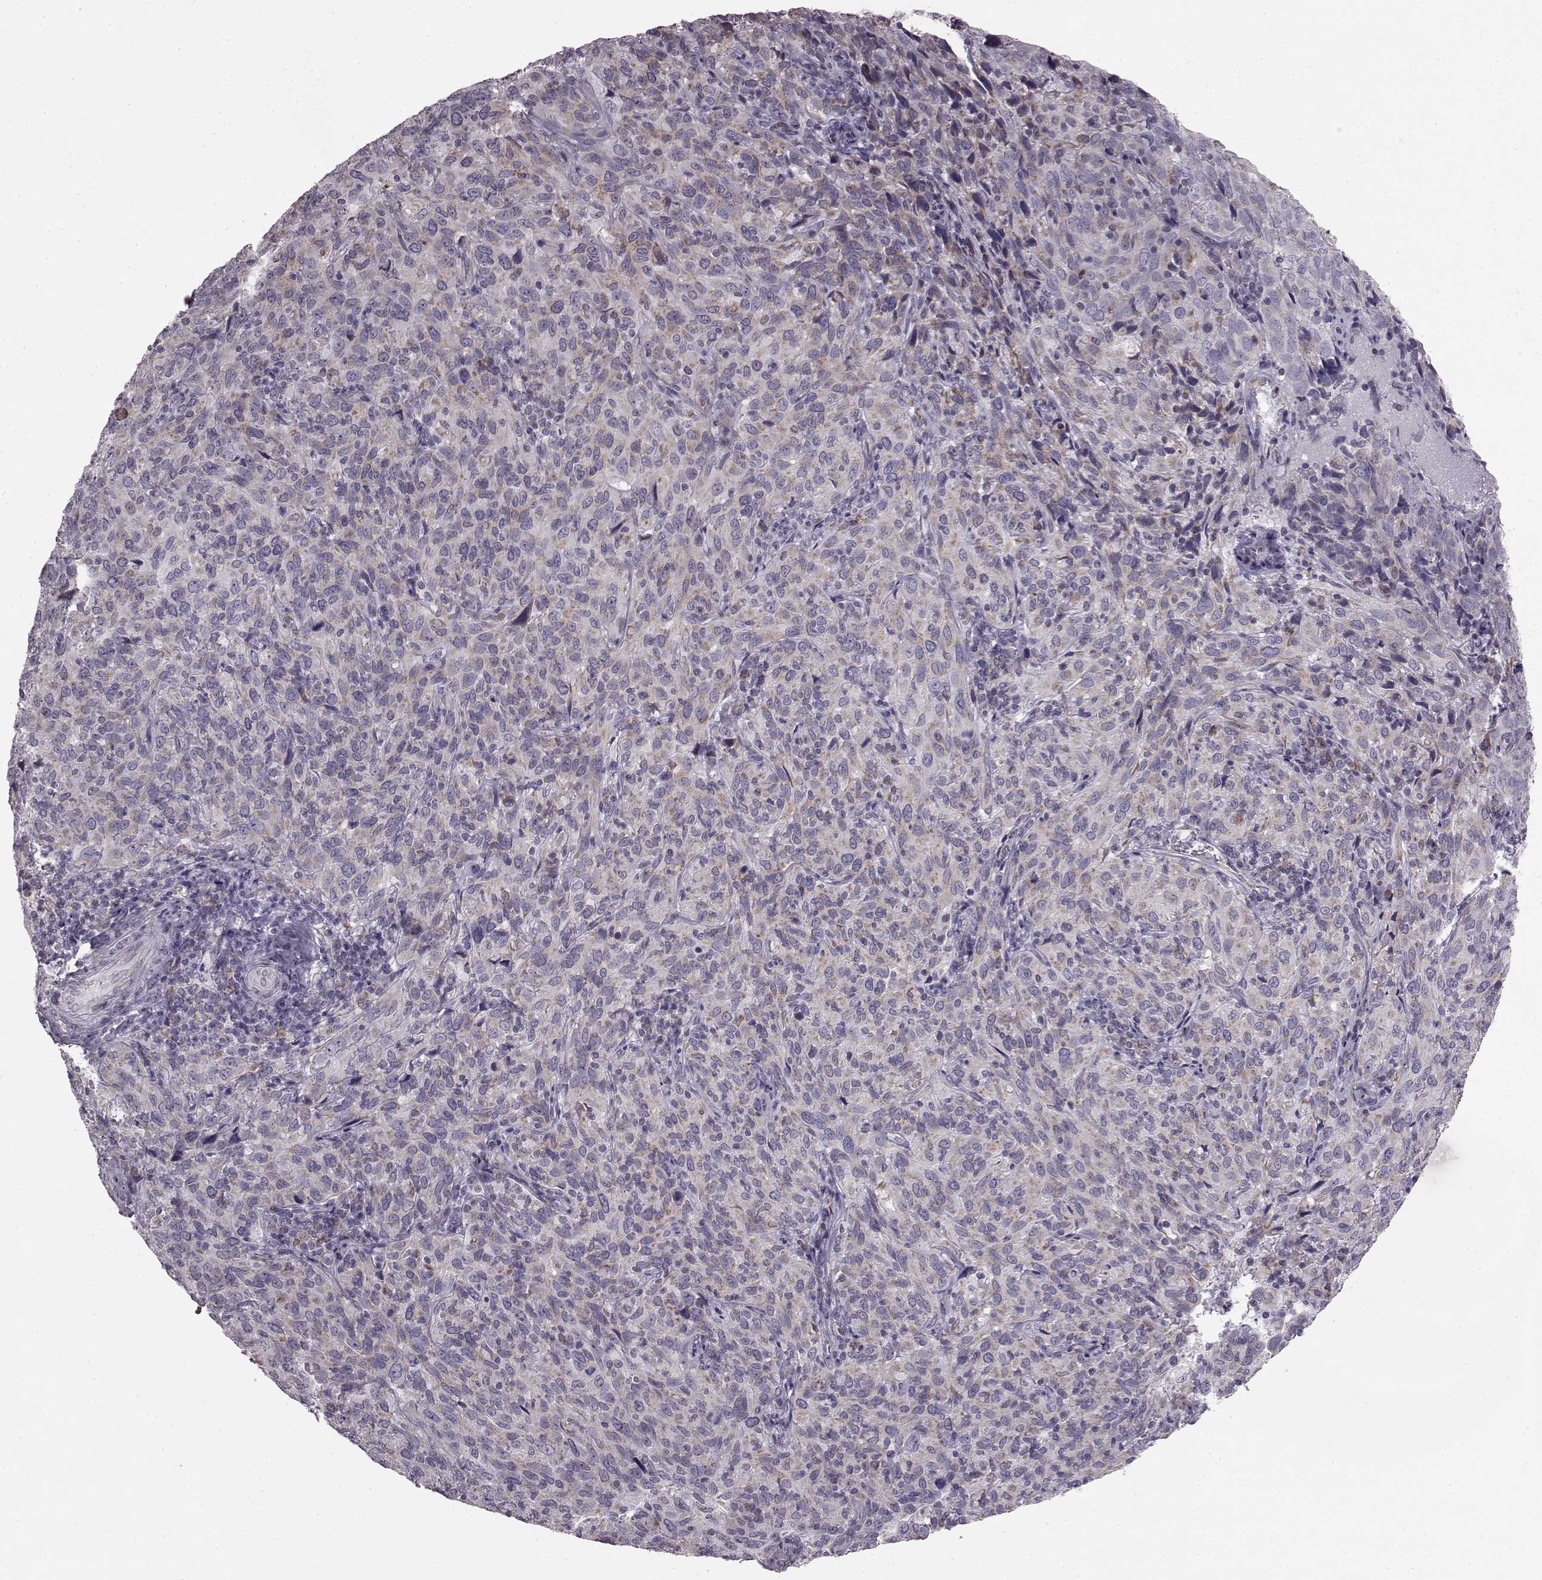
{"staining": {"intensity": "weak", "quantity": "25%-75%", "location": "cytoplasmic/membranous"}, "tissue": "cervical cancer", "cell_type": "Tumor cells", "image_type": "cancer", "snomed": [{"axis": "morphology", "description": "Squamous cell carcinoma, NOS"}, {"axis": "topography", "description": "Cervix"}], "caption": "This image exhibits immunohistochemistry staining of squamous cell carcinoma (cervical), with low weak cytoplasmic/membranous expression in about 25%-75% of tumor cells.", "gene": "FAM8A1", "patient": {"sex": "female", "age": 51}}